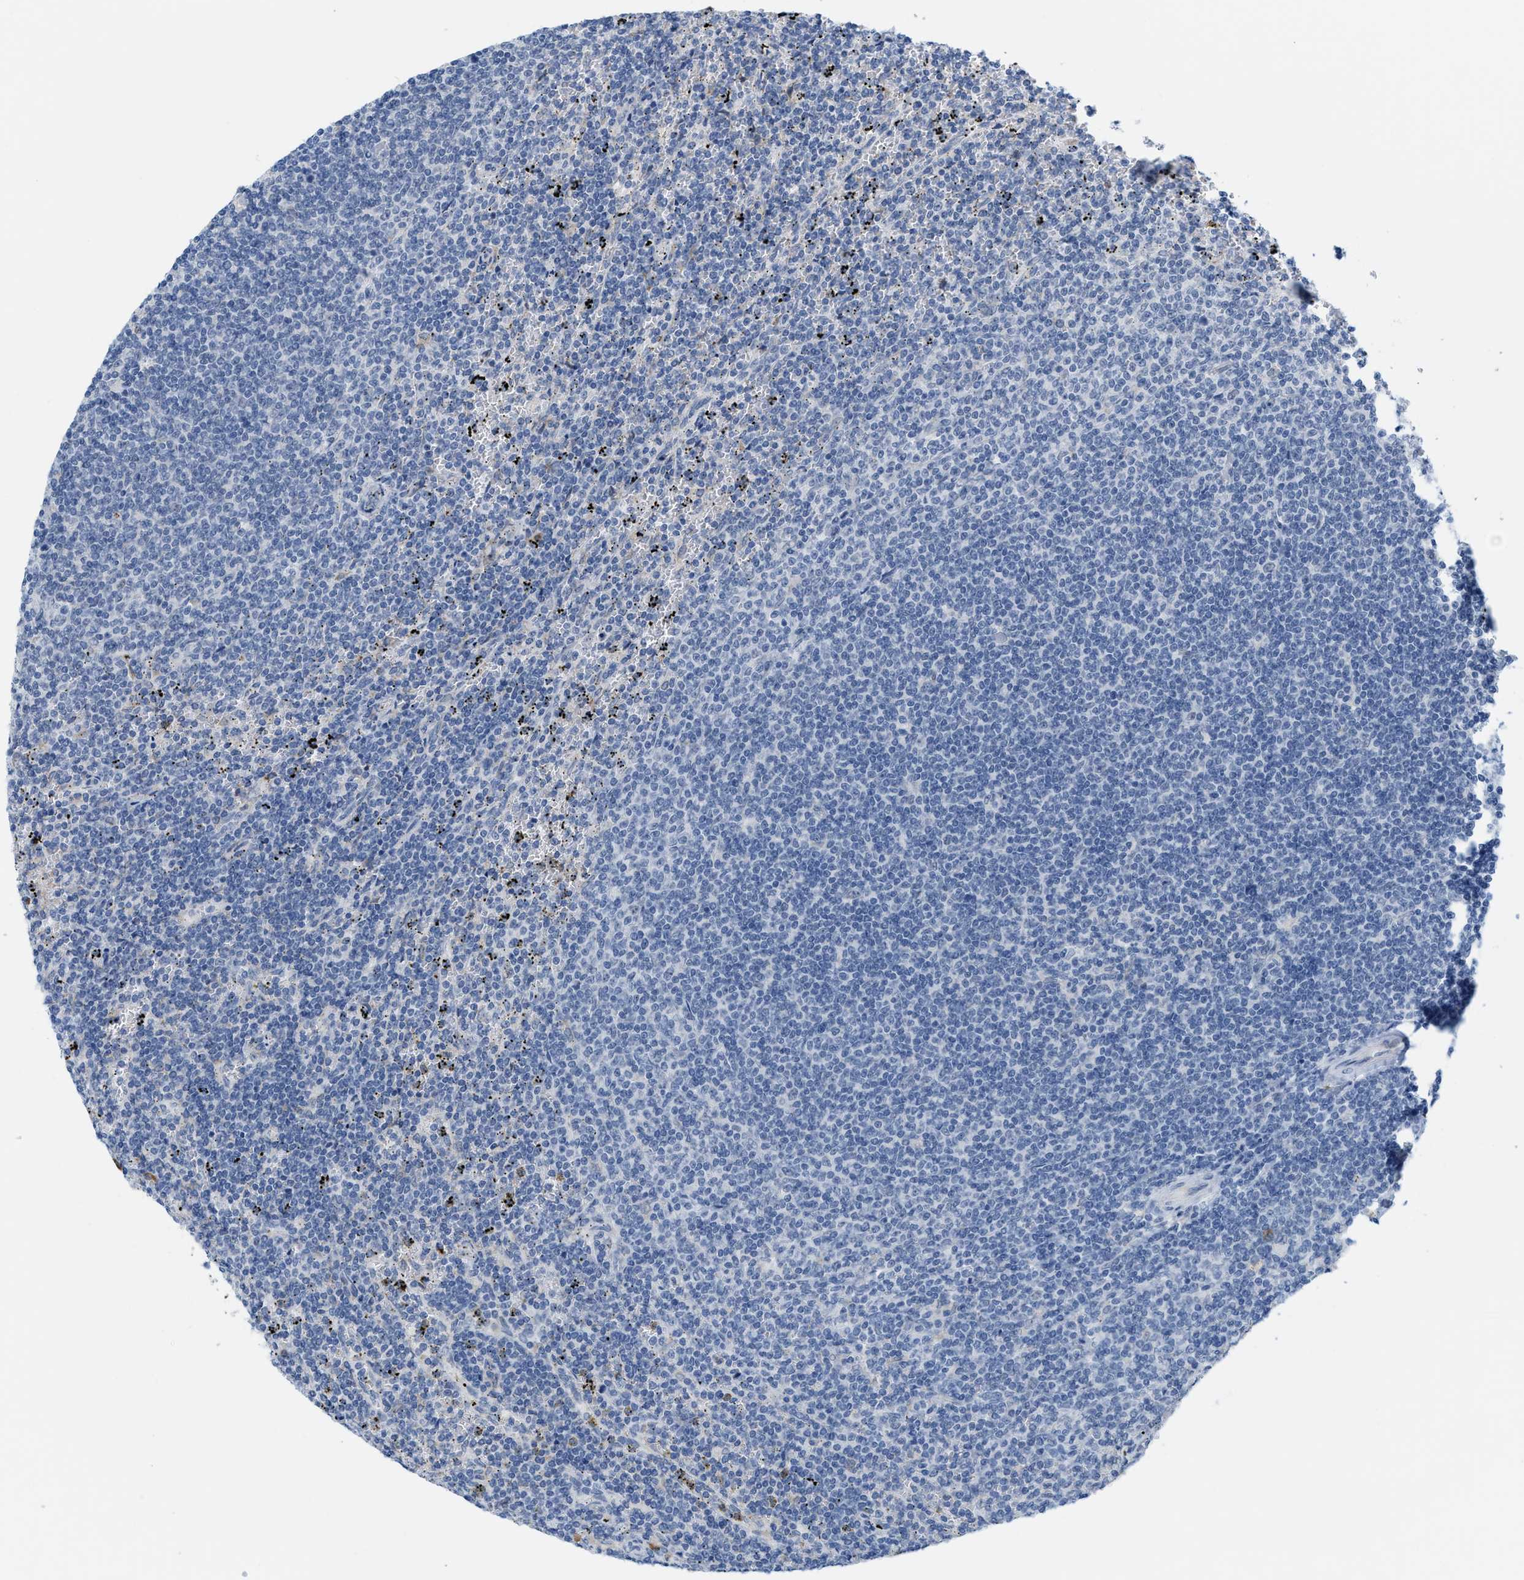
{"staining": {"intensity": "negative", "quantity": "none", "location": "none"}, "tissue": "lymphoma", "cell_type": "Tumor cells", "image_type": "cancer", "snomed": [{"axis": "morphology", "description": "Malignant lymphoma, non-Hodgkin's type, Low grade"}, {"axis": "topography", "description": "Spleen"}], "caption": "Tumor cells are negative for protein expression in human low-grade malignant lymphoma, non-Hodgkin's type.", "gene": "KIFC3", "patient": {"sex": "female", "age": 50}}